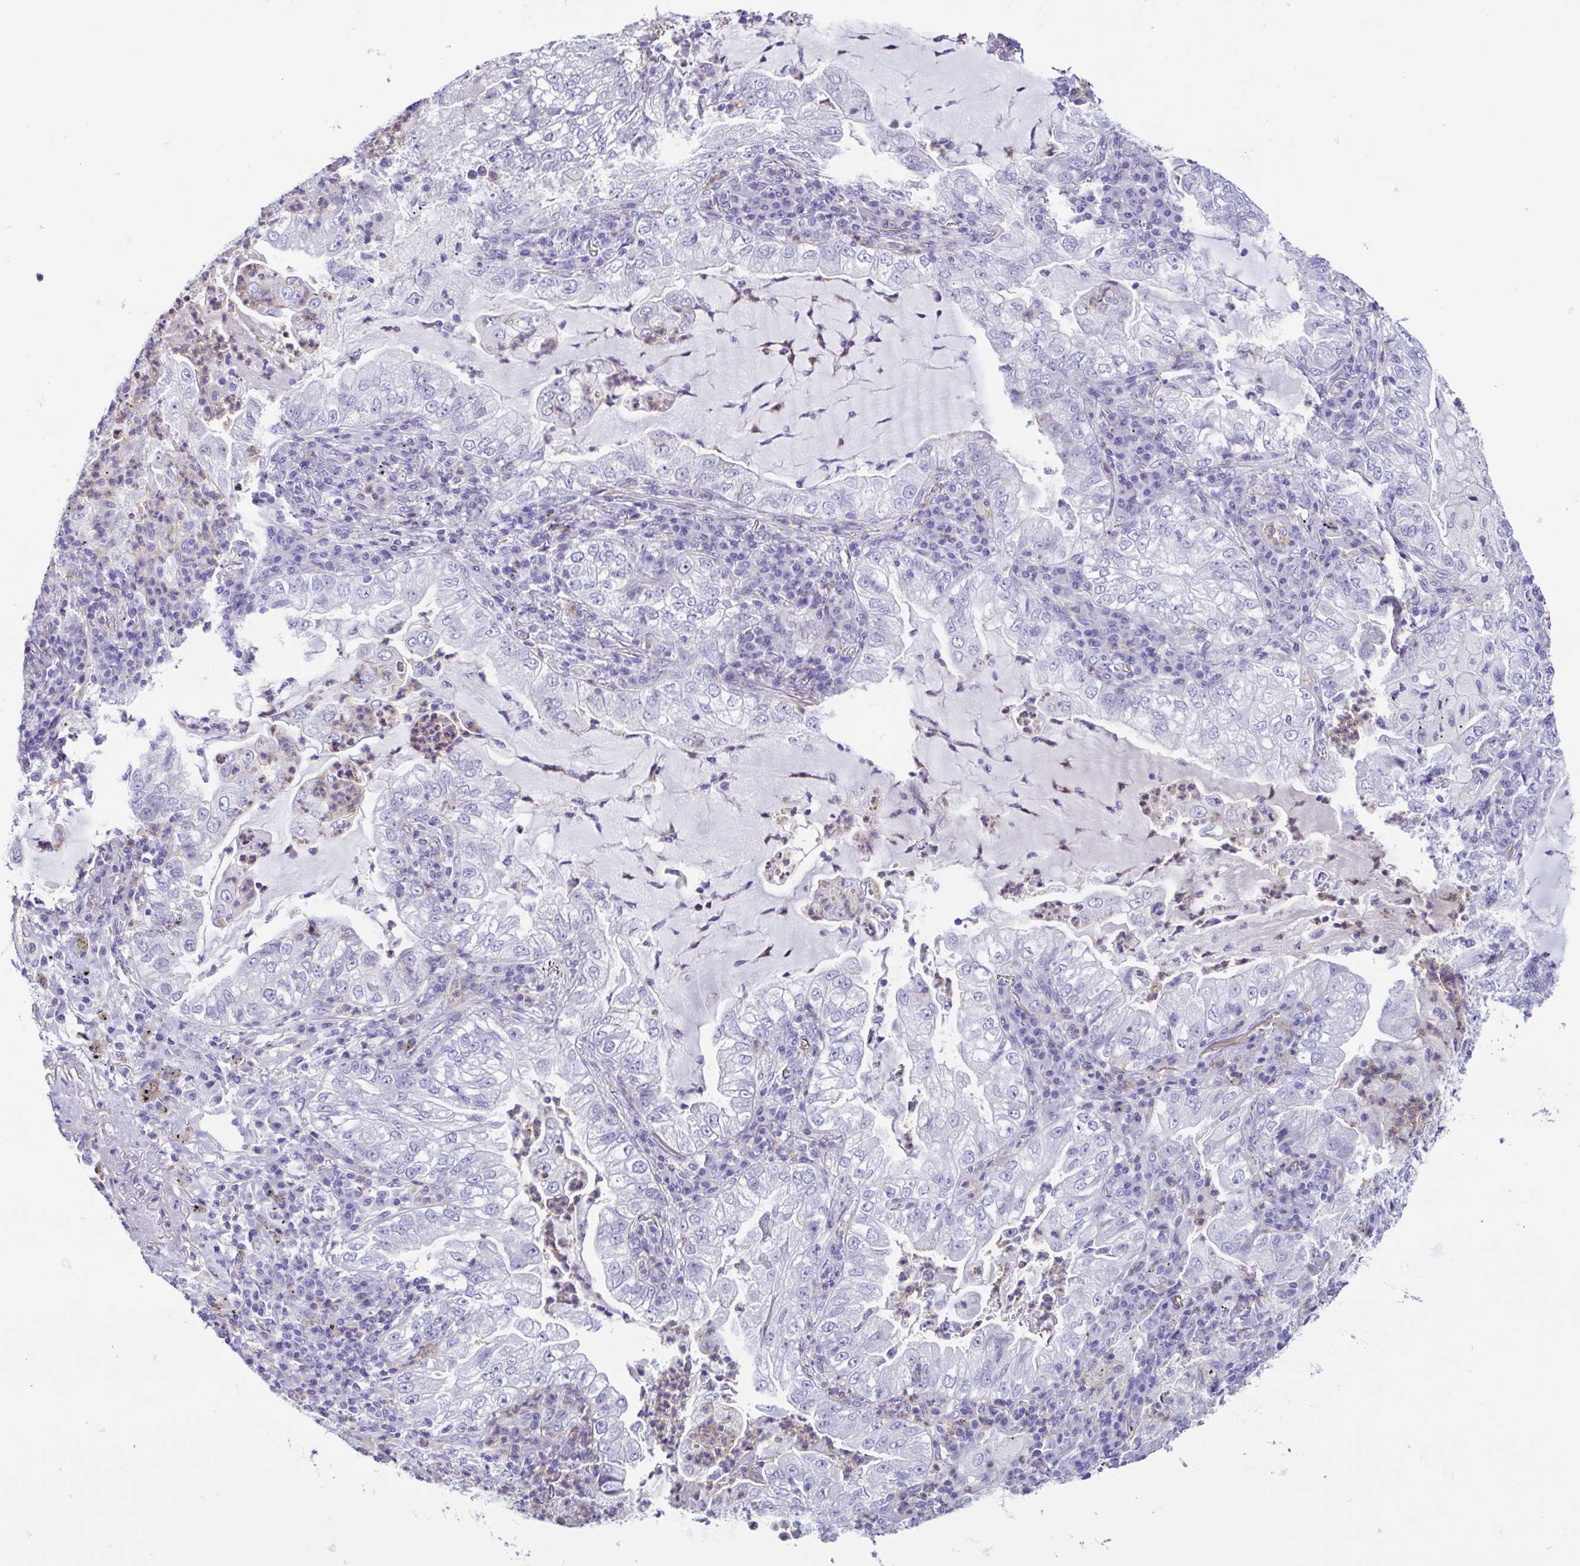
{"staining": {"intensity": "negative", "quantity": "none", "location": "none"}, "tissue": "lung cancer", "cell_type": "Tumor cells", "image_type": "cancer", "snomed": [{"axis": "morphology", "description": "Adenocarcinoma, NOS"}, {"axis": "topography", "description": "Lung"}], "caption": "Tumor cells show no significant protein staining in adenocarcinoma (lung).", "gene": "CYP11B1", "patient": {"sex": "female", "age": 73}}